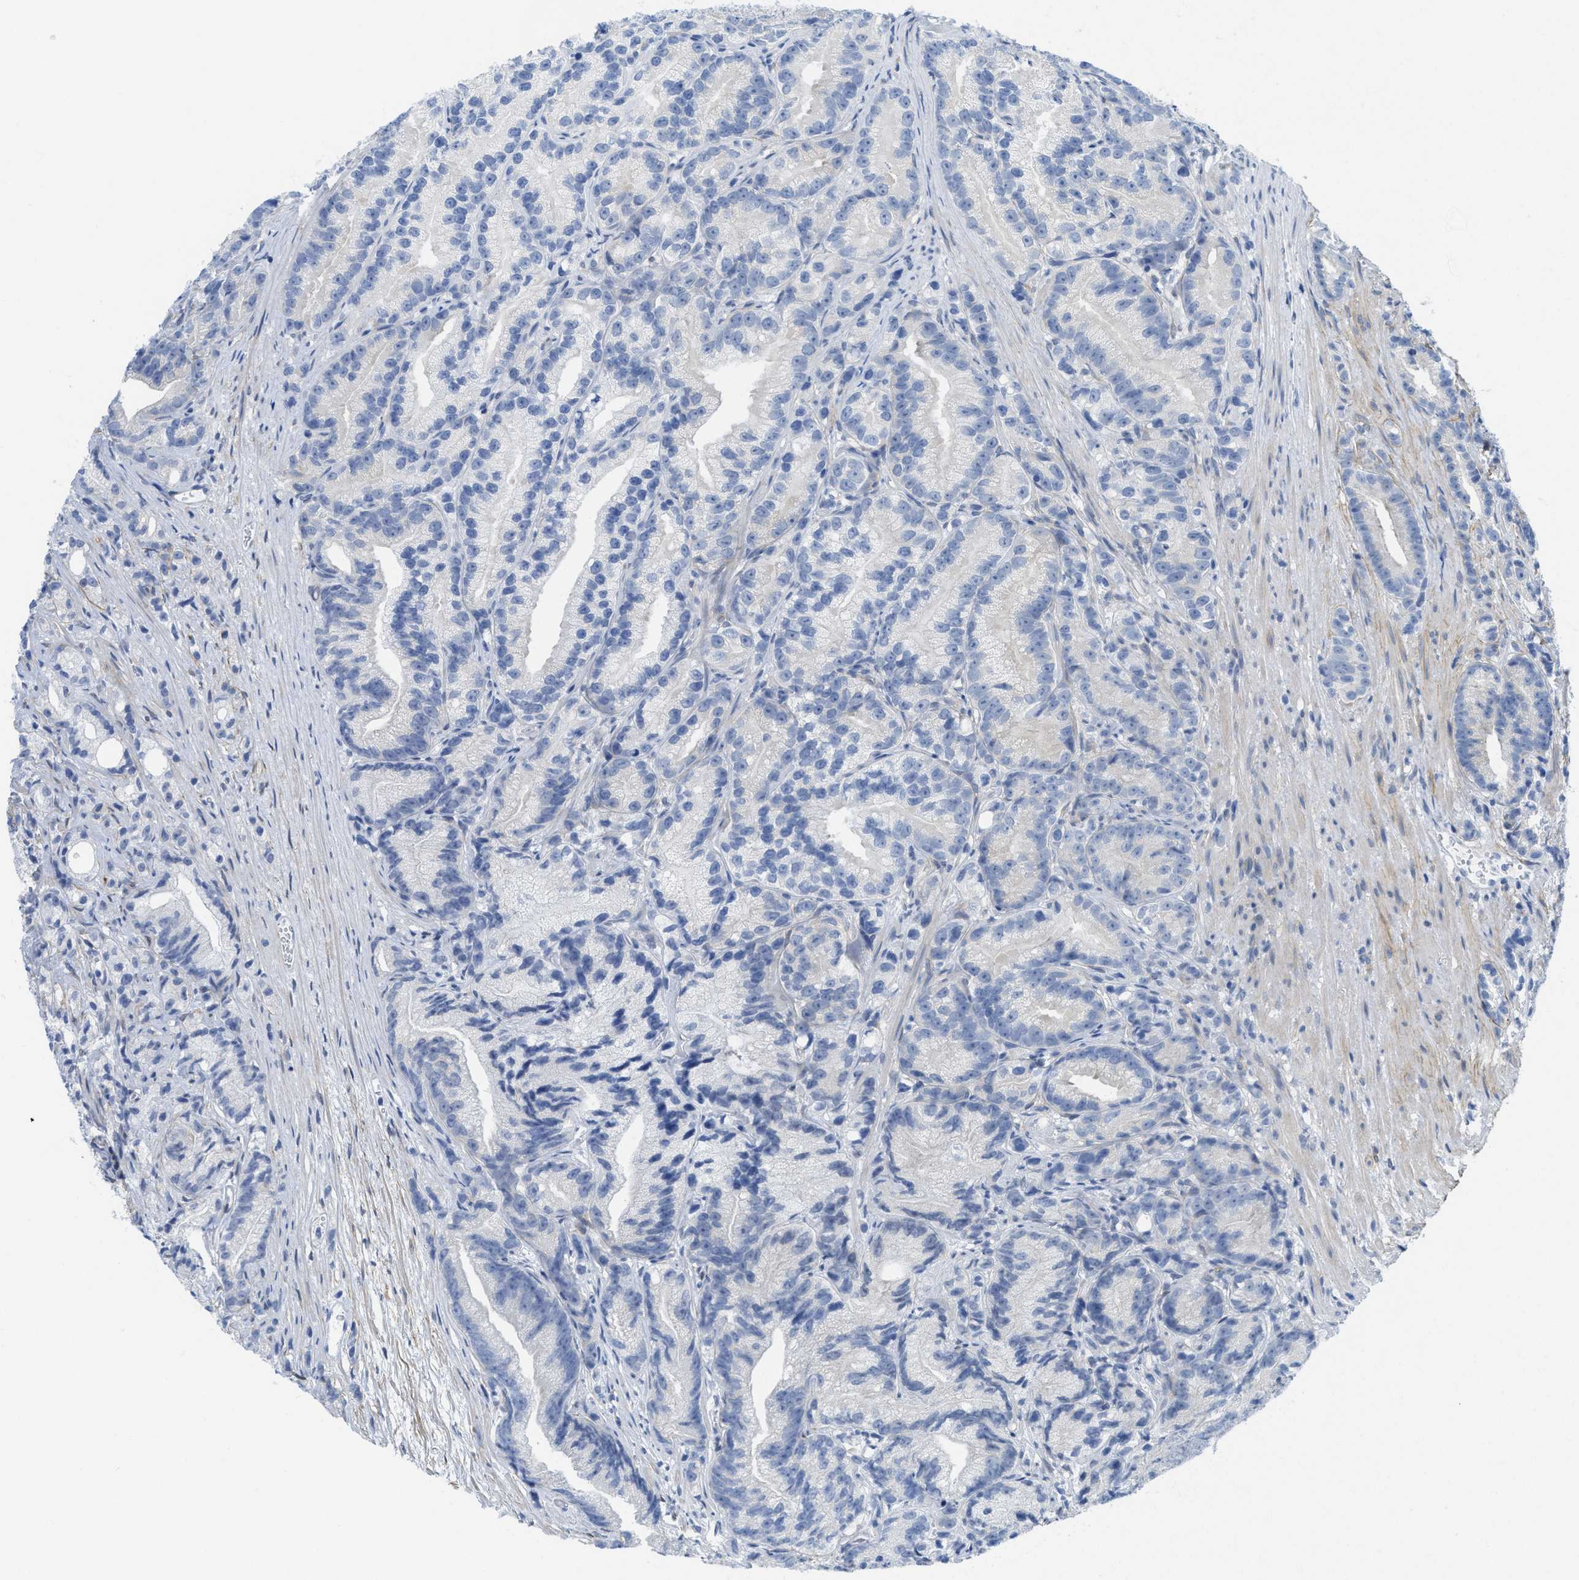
{"staining": {"intensity": "negative", "quantity": "none", "location": "none"}, "tissue": "prostate cancer", "cell_type": "Tumor cells", "image_type": "cancer", "snomed": [{"axis": "morphology", "description": "Adenocarcinoma, Low grade"}, {"axis": "topography", "description": "Prostate"}], "caption": "Immunohistochemistry histopathology image of neoplastic tissue: prostate cancer (adenocarcinoma (low-grade)) stained with DAB reveals no significant protein positivity in tumor cells.", "gene": "TUB", "patient": {"sex": "male", "age": 89}}